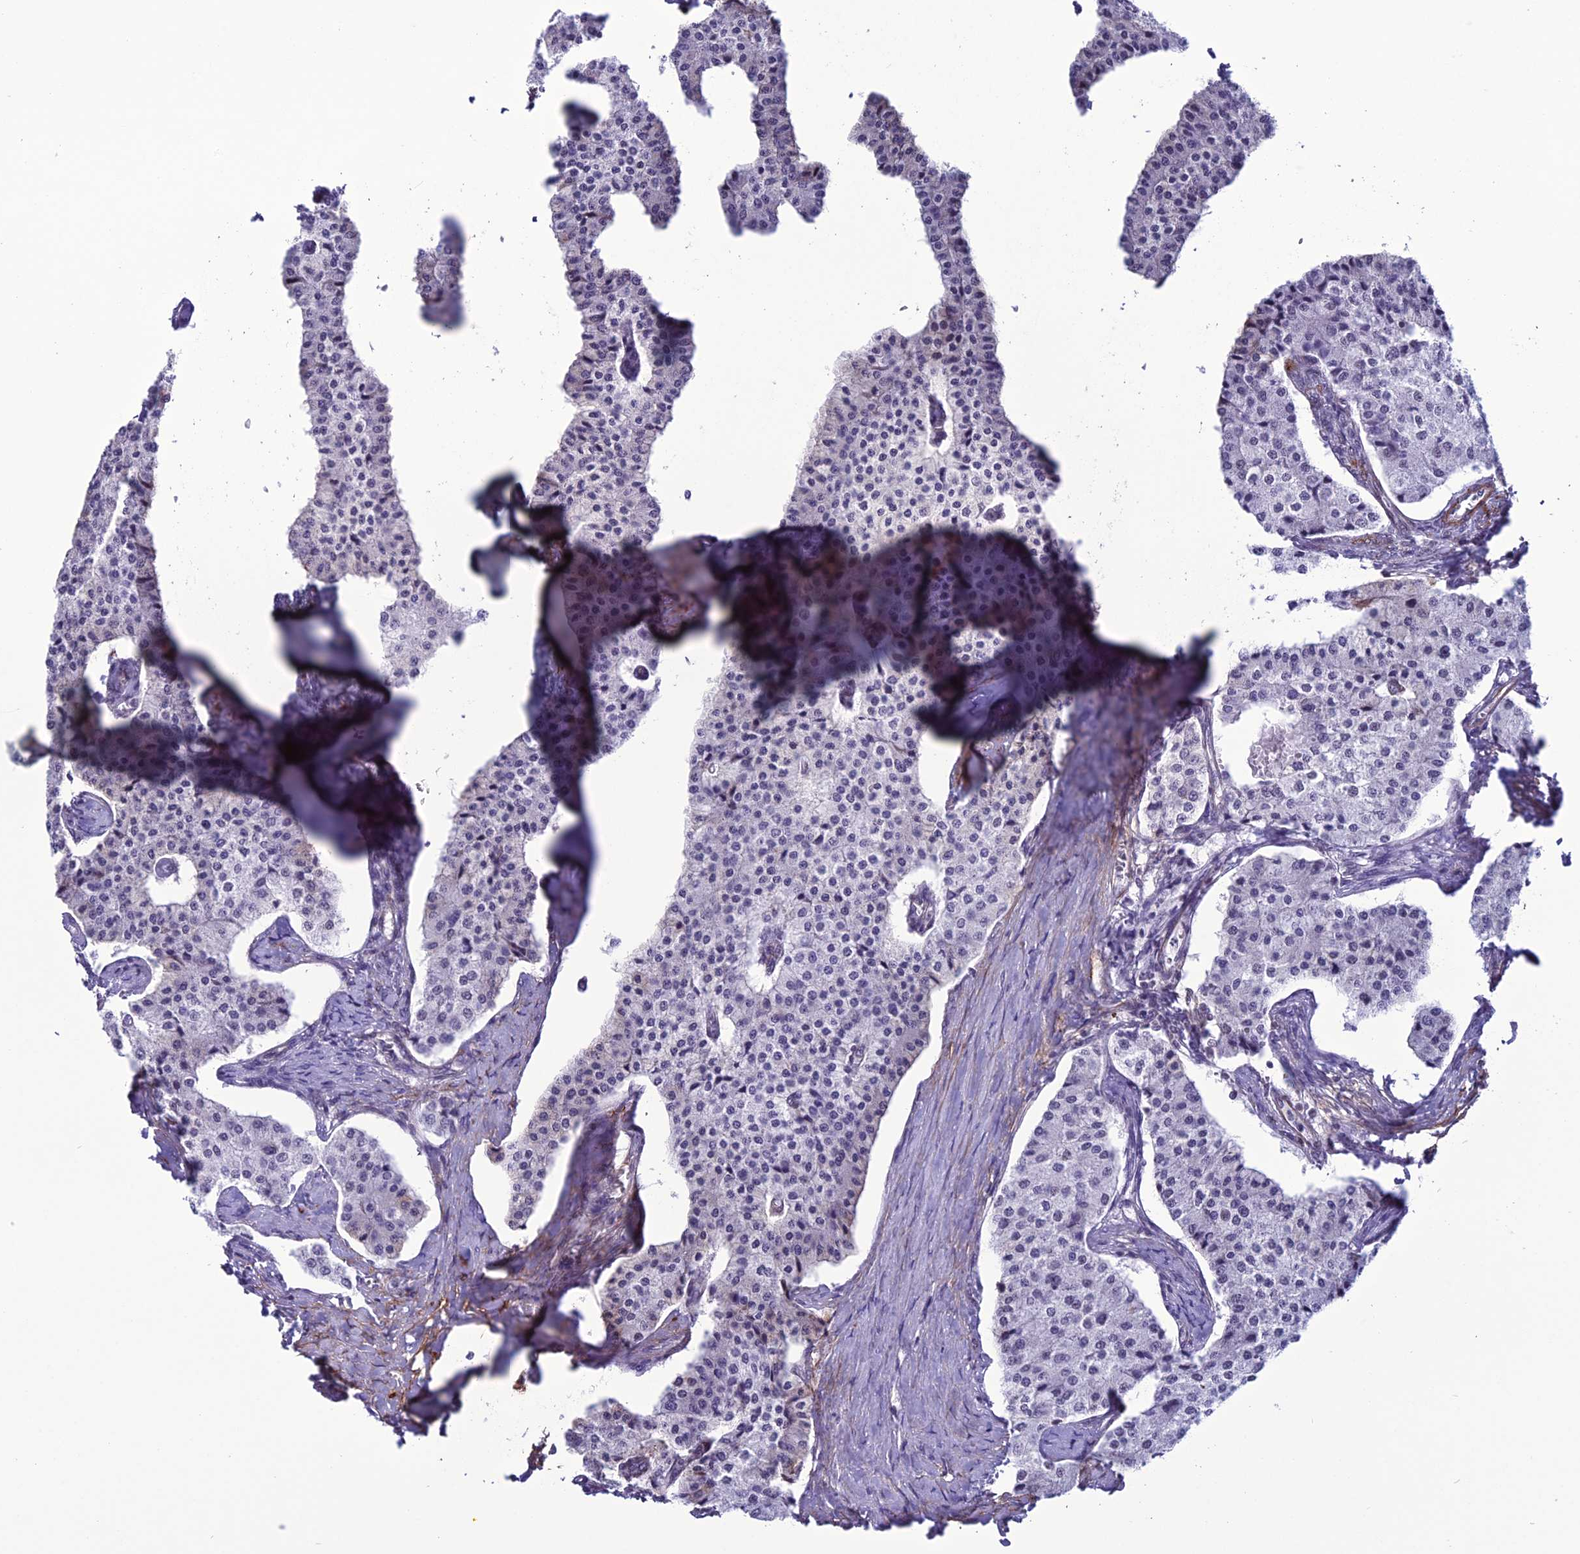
{"staining": {"intensity": "negative", "quantity": "none", "location": "none"}, "tissue": "carcinoid", "cell_type": "Tumor cells", "image_type": "cancer", "snomed": [{"axis": "morphology", "description": "Carcinoid, malignant, NOS"}, {"axis": "topography", "description": "Colon"}], "caption": "Immunohistochemical staining of carcinoid shows no significant expression in tumor cells.", "gene": "U2AF1", "patient": {"sex": "female", "age": 52}}